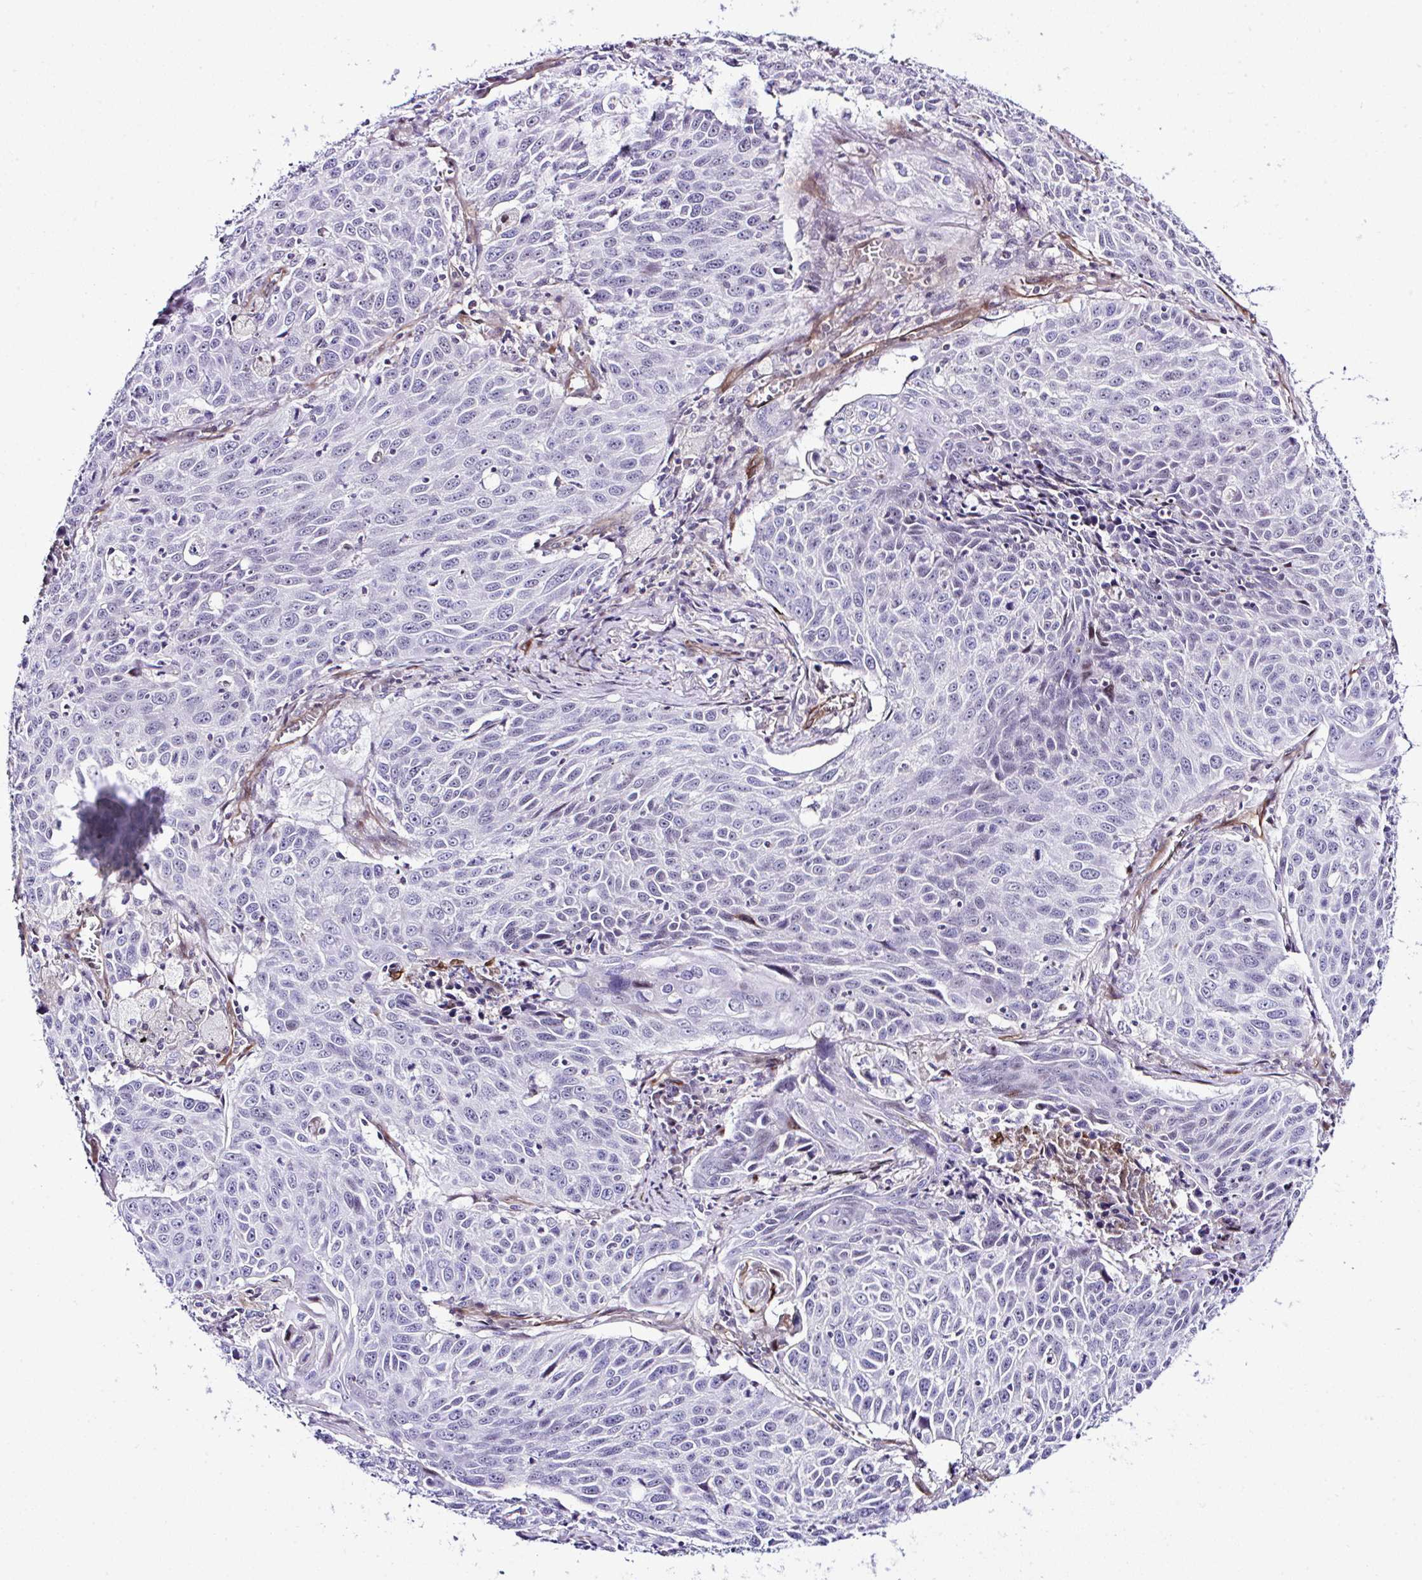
{"staining": {"intensity": "moderate", "quantity": "<25%", "location": "nuclear"}, "tissue": "lung cancer", "cell_type": "Tumor cells", "image_type": "cancer", "snomed": [{"axis": "morphology", "description": "Squamous cell carcinoma, NOS"}, {"axis": "topography", "description": "Lung"}], "caption": "Tumor cells reveal moderate nuclear positivity in approximately <25% of cells in squamous cell carcinoma (lung).", "gene": "FBXO34", "patient": {"sex": "male", "age": 78}}